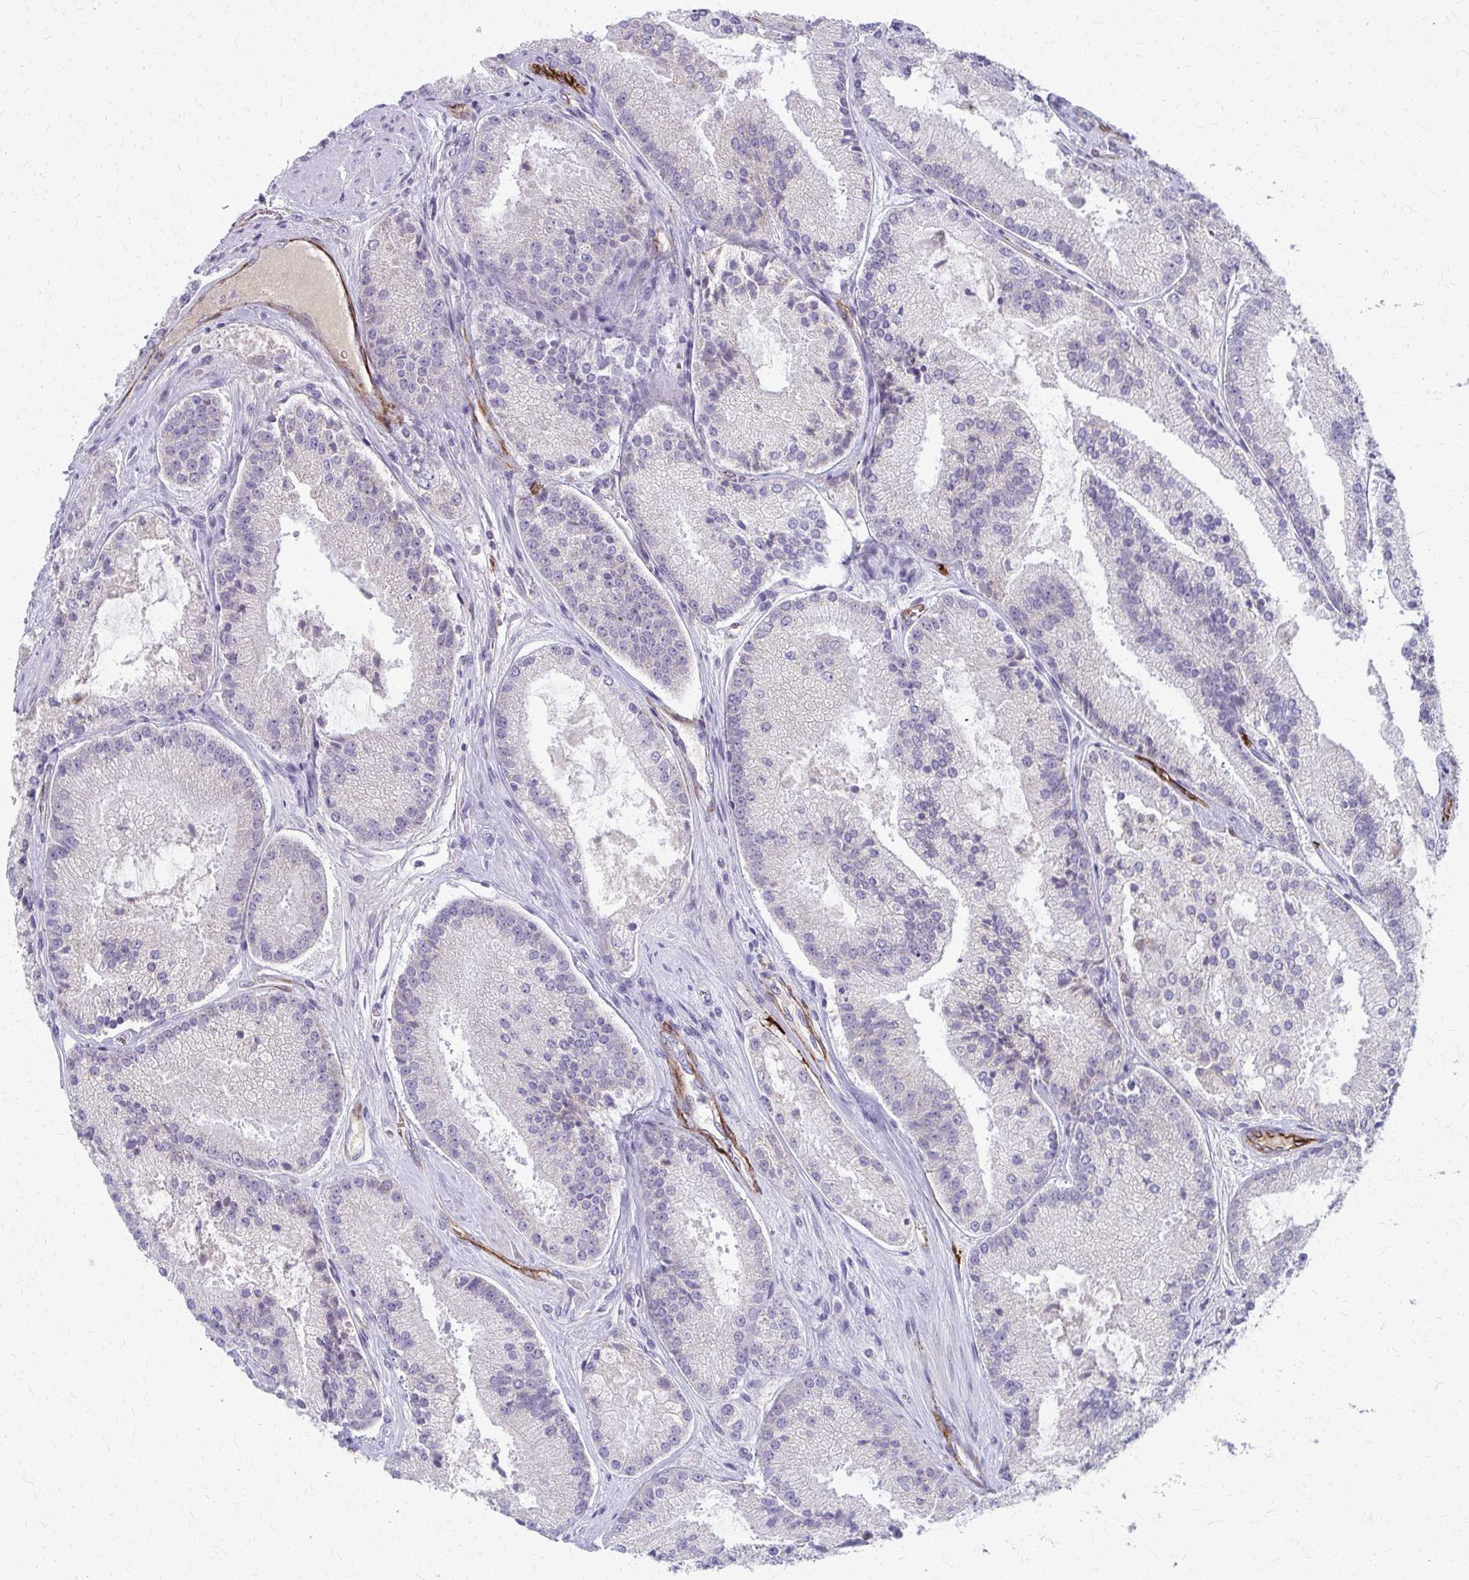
{"staining": {"intensity": "negative", "quantity": "none", "location": "none"}, "tissue": "prostate cancer", "cell_type": "Tumor cells", "image_type": "cancer", "snomed": [{"axis": "morphology", "description": "Adenocarcinoma, High grade"}, {"axis": "topography", "description": "Prostate"}], "caption": "Immunohistochemistry histopathology image of neoplastic tissue: prostate cancer stained with DAB (3,3'-diaminobenzidine) exhibits no significant protein positivity in tumor cells. (IHC, brightfield microscopy, high magnification).", "gene": "ADIPOQ", "patient": {"sex": "male", "age": 73}}